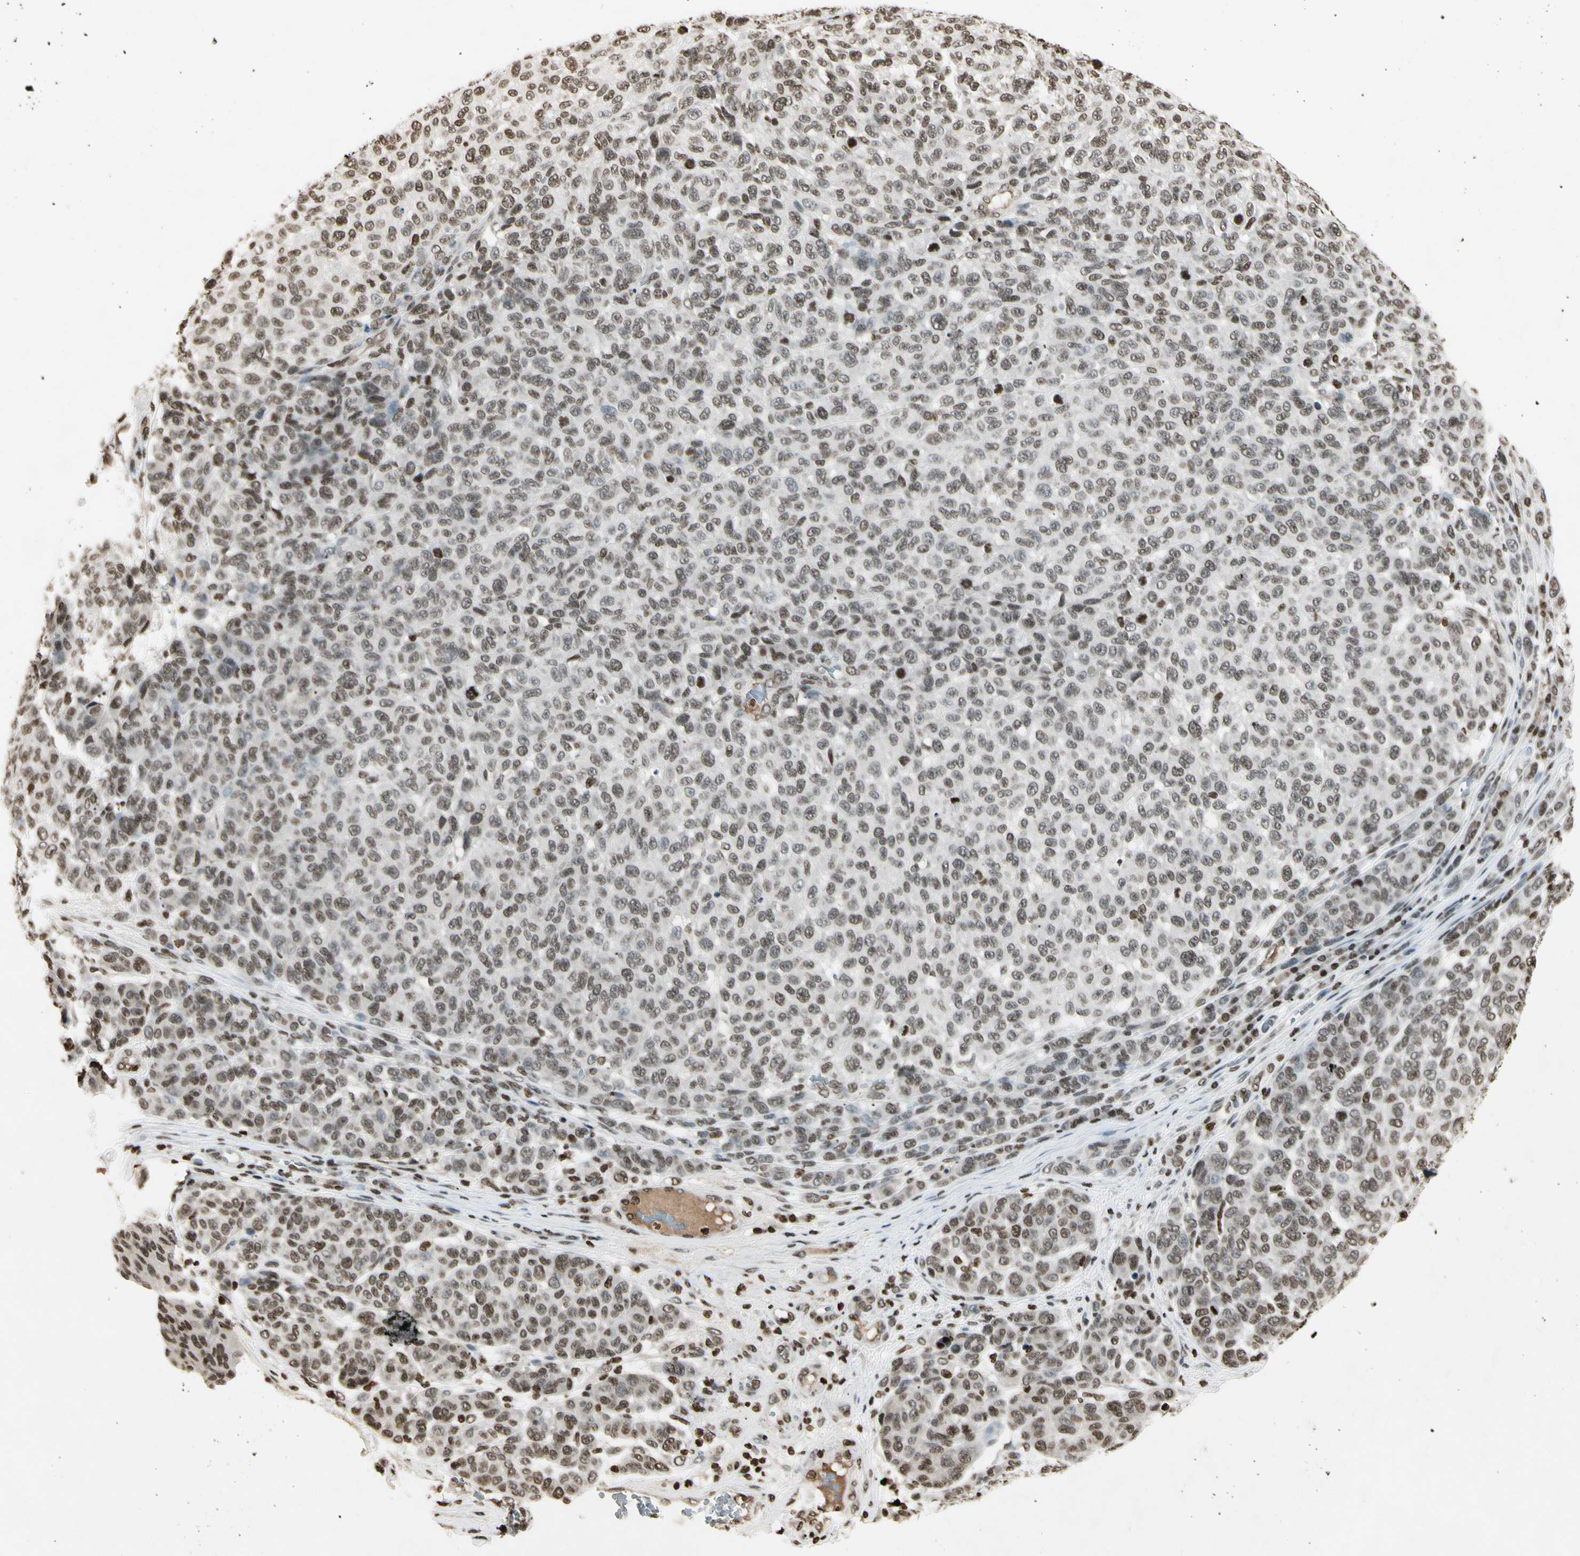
{"staining": {"intensity": "weak", "quantity": ">75%", "location": "nuclear"}, "tissue": "melanoma", "cell_type": "Tumor cells", "image_type": "cancer", "snomed": [{"axis": "morphology", "description": "Malignant melanoma, NOS"}, {"axis": "topography", "description": "Skin"}], "caption": "Approximately >75% of tumor cells in malignant melanoma display weak nuclear protein expression as visualized by brown immunohistochemical staining.", "gene": "RORA", "patient": {"sex": "male", "age": 59}}